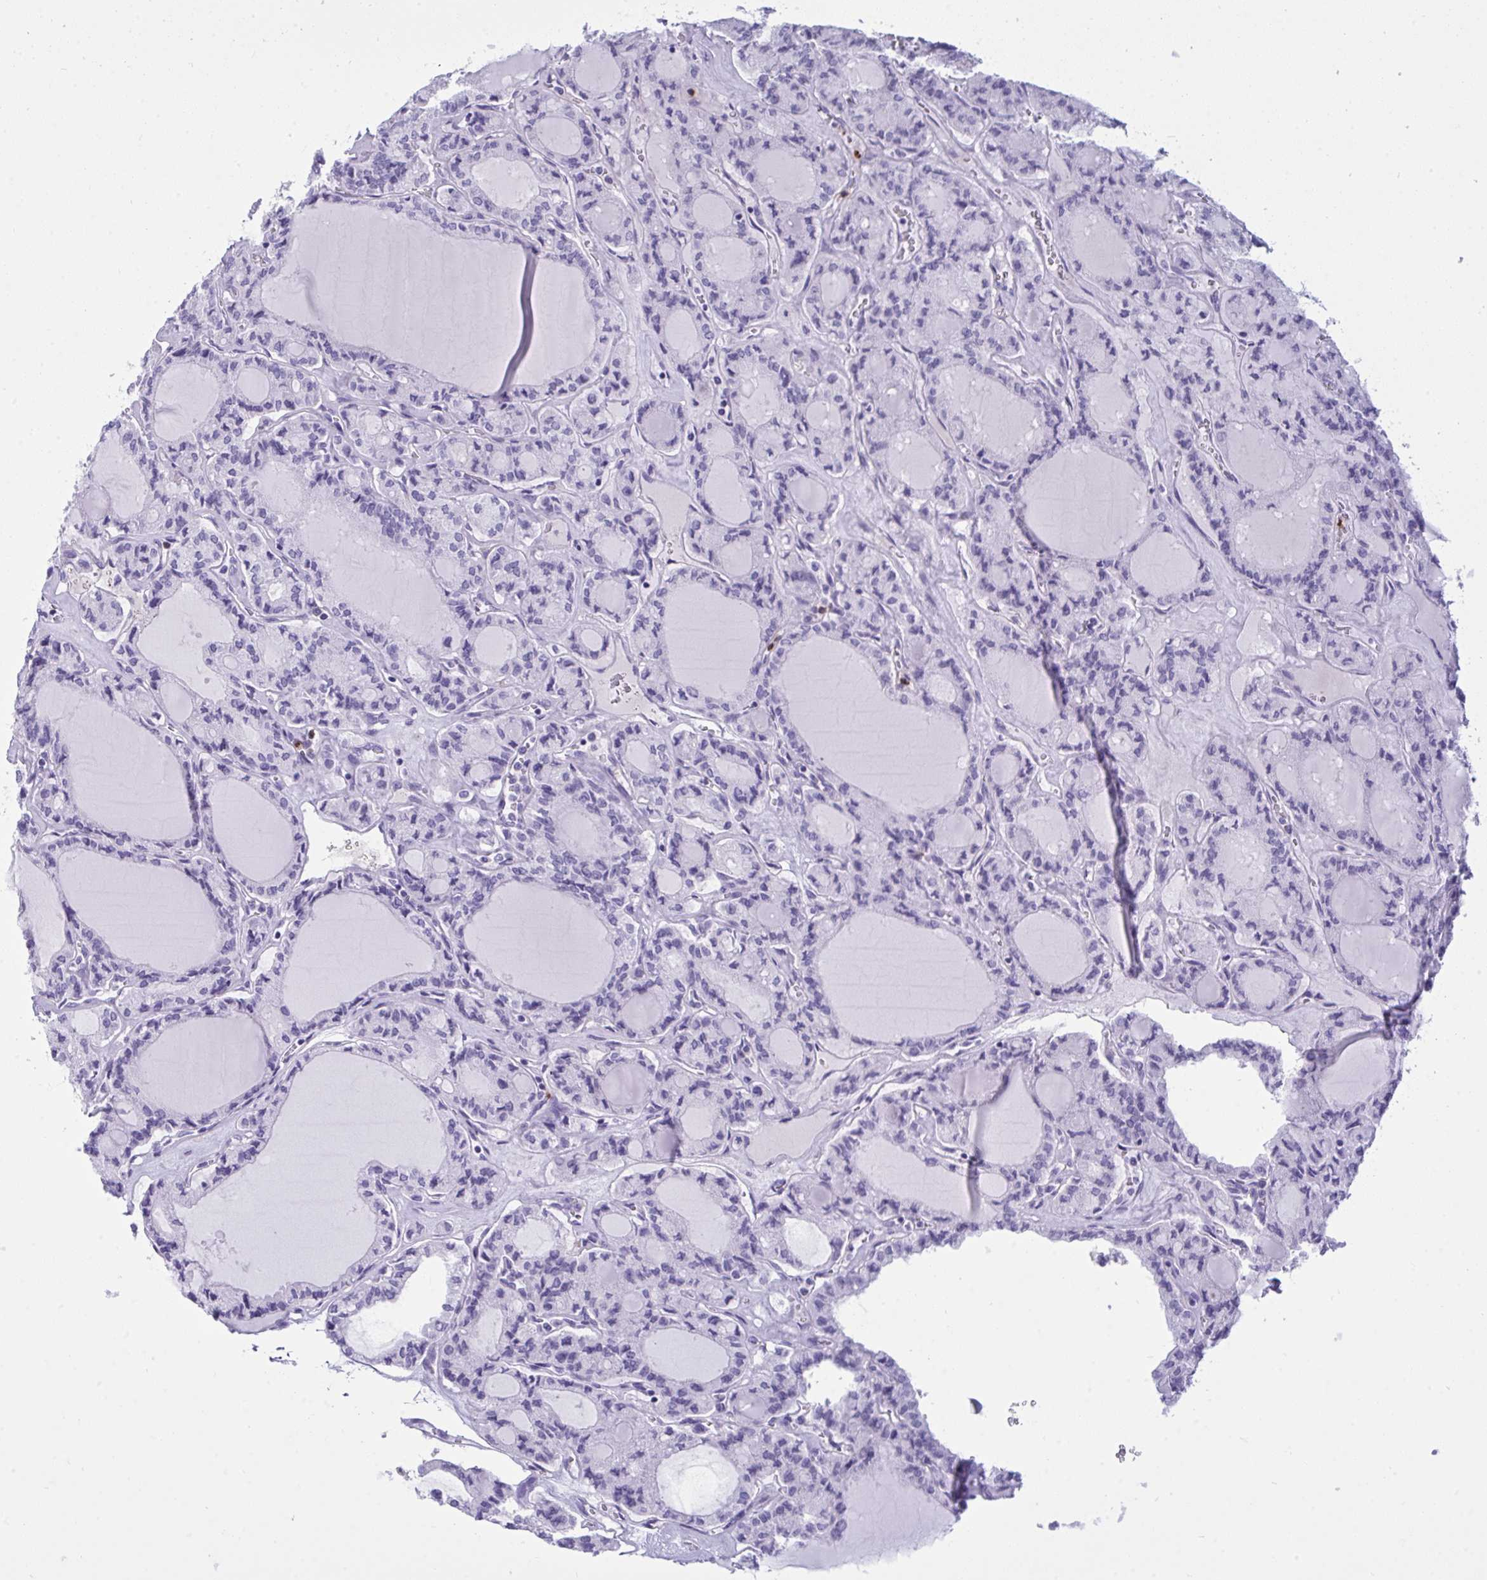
{"staining": {"intensity": "negative", "quantity": "none", "location": "none"}, "tissue": "thyroid cancer", "cell_type": "Tumor cells", "image_type": "cancer", "snomed": [{"axis": "morphology", "description": "Papillary adenocarcinoma, NOS"}, {"axis": "topography", "description": "Thyroid gland"}], "caption": "Tumor cells show no significant positivity in thyroid cancer (papillary adenocarcinoma).", "gene": "ARHGAP42", "patient": {"sex": "male", "age": 87}}